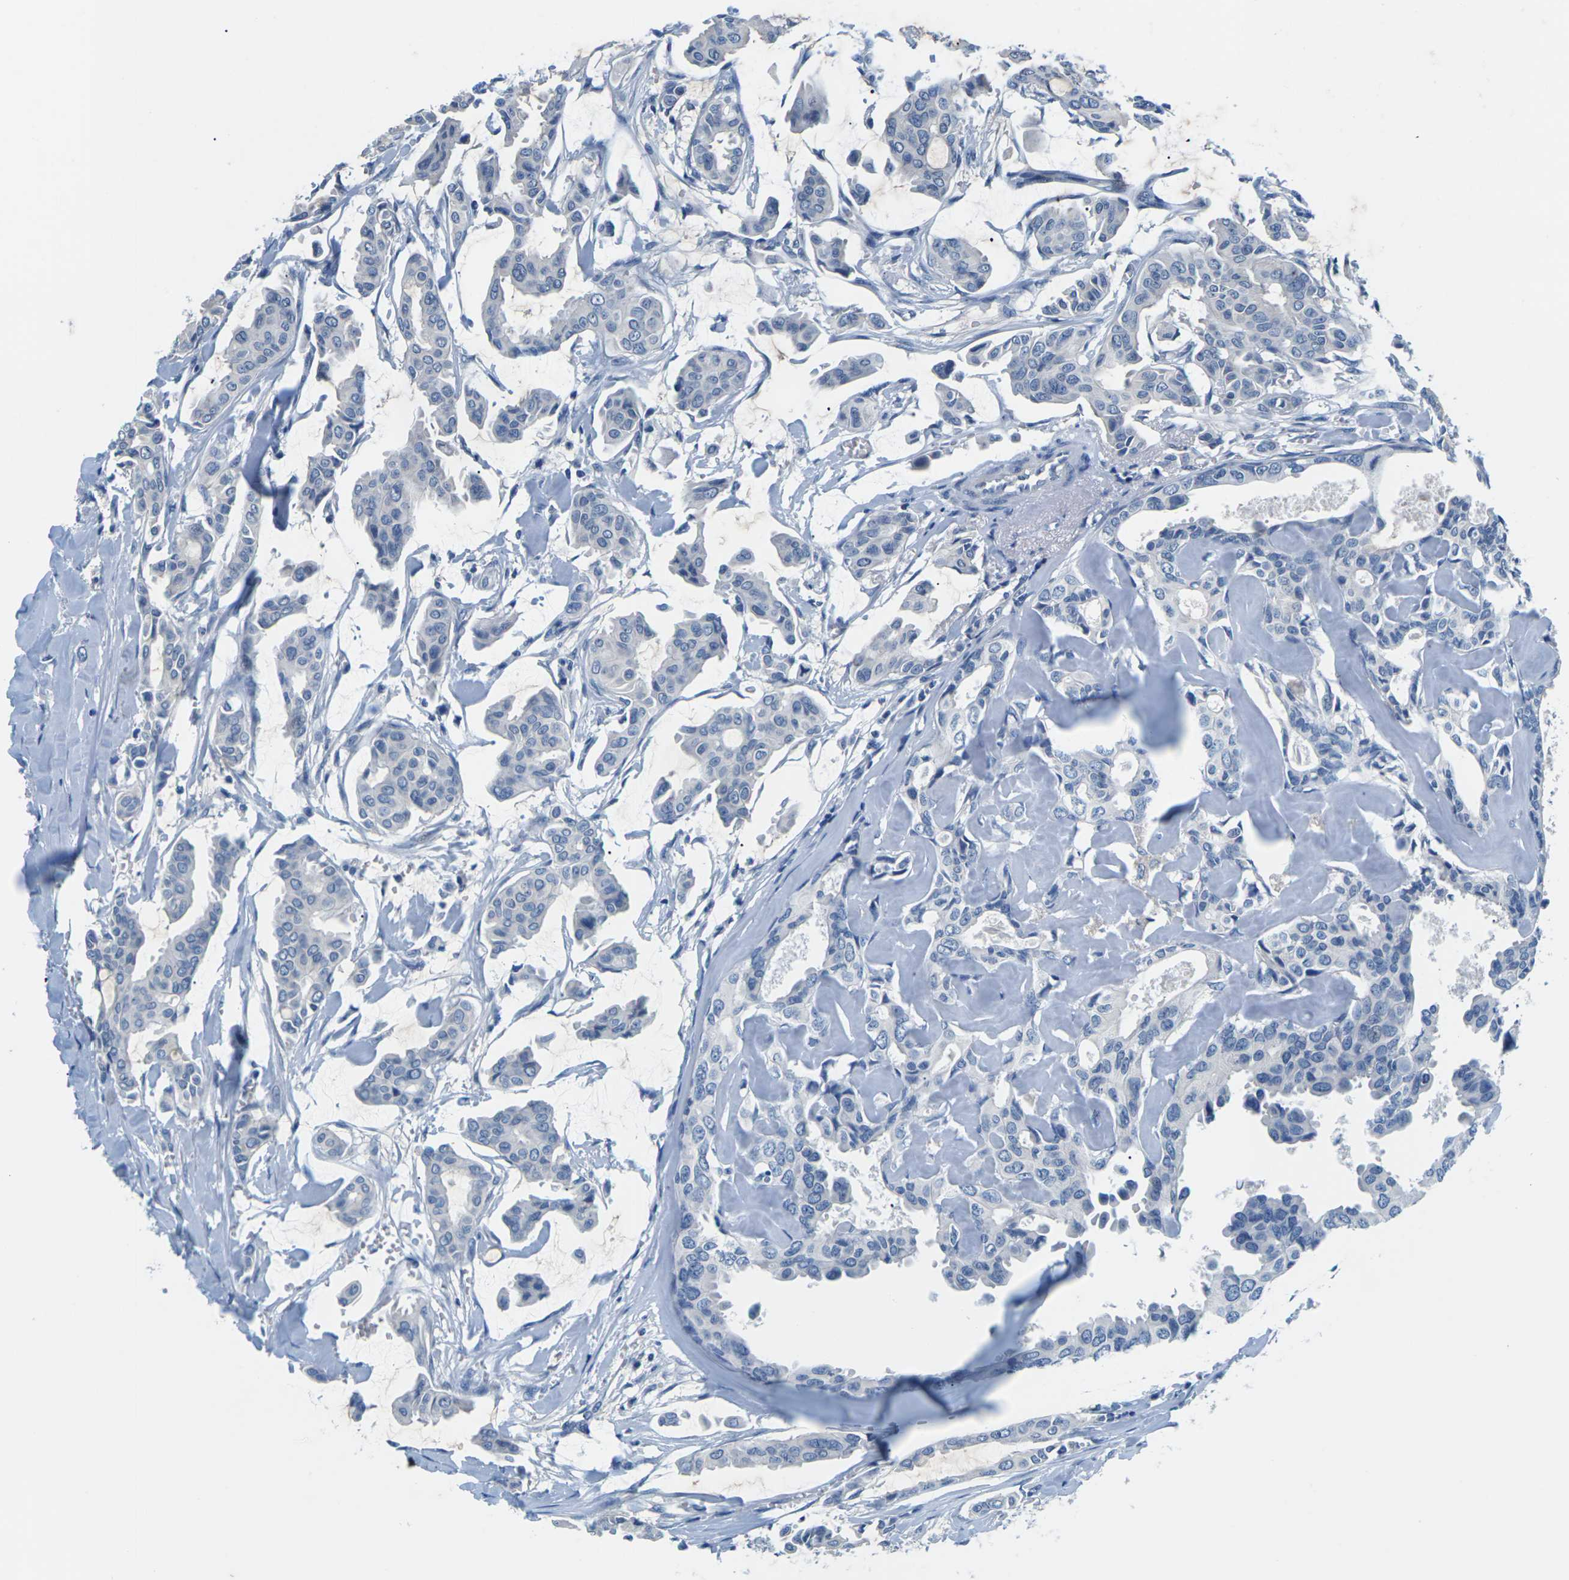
{"staining": {"intensity": "negative", "quantity": "none", "location": "none"}, "tissue": "head and neck cancer", "cell_type": "Tumor cells", "image_type": "cancer", "snomed": [{"axis": "morphology", "description": "Adenocarcinoma, NOS"}, {"axis": "topography", "description": "Salivary gland"}, {"axis": "topography", "description": "Head-Neck"}], "caption": "Immunohistochemistry (IHC) photomicrograph of neoplastic tissue: human head and neck adenocarcinoma stained with DAB exhibits no significant protein expression in tumor cells.", "gene": "UMOD", "patient": {"sex": "female", "age": 59}}